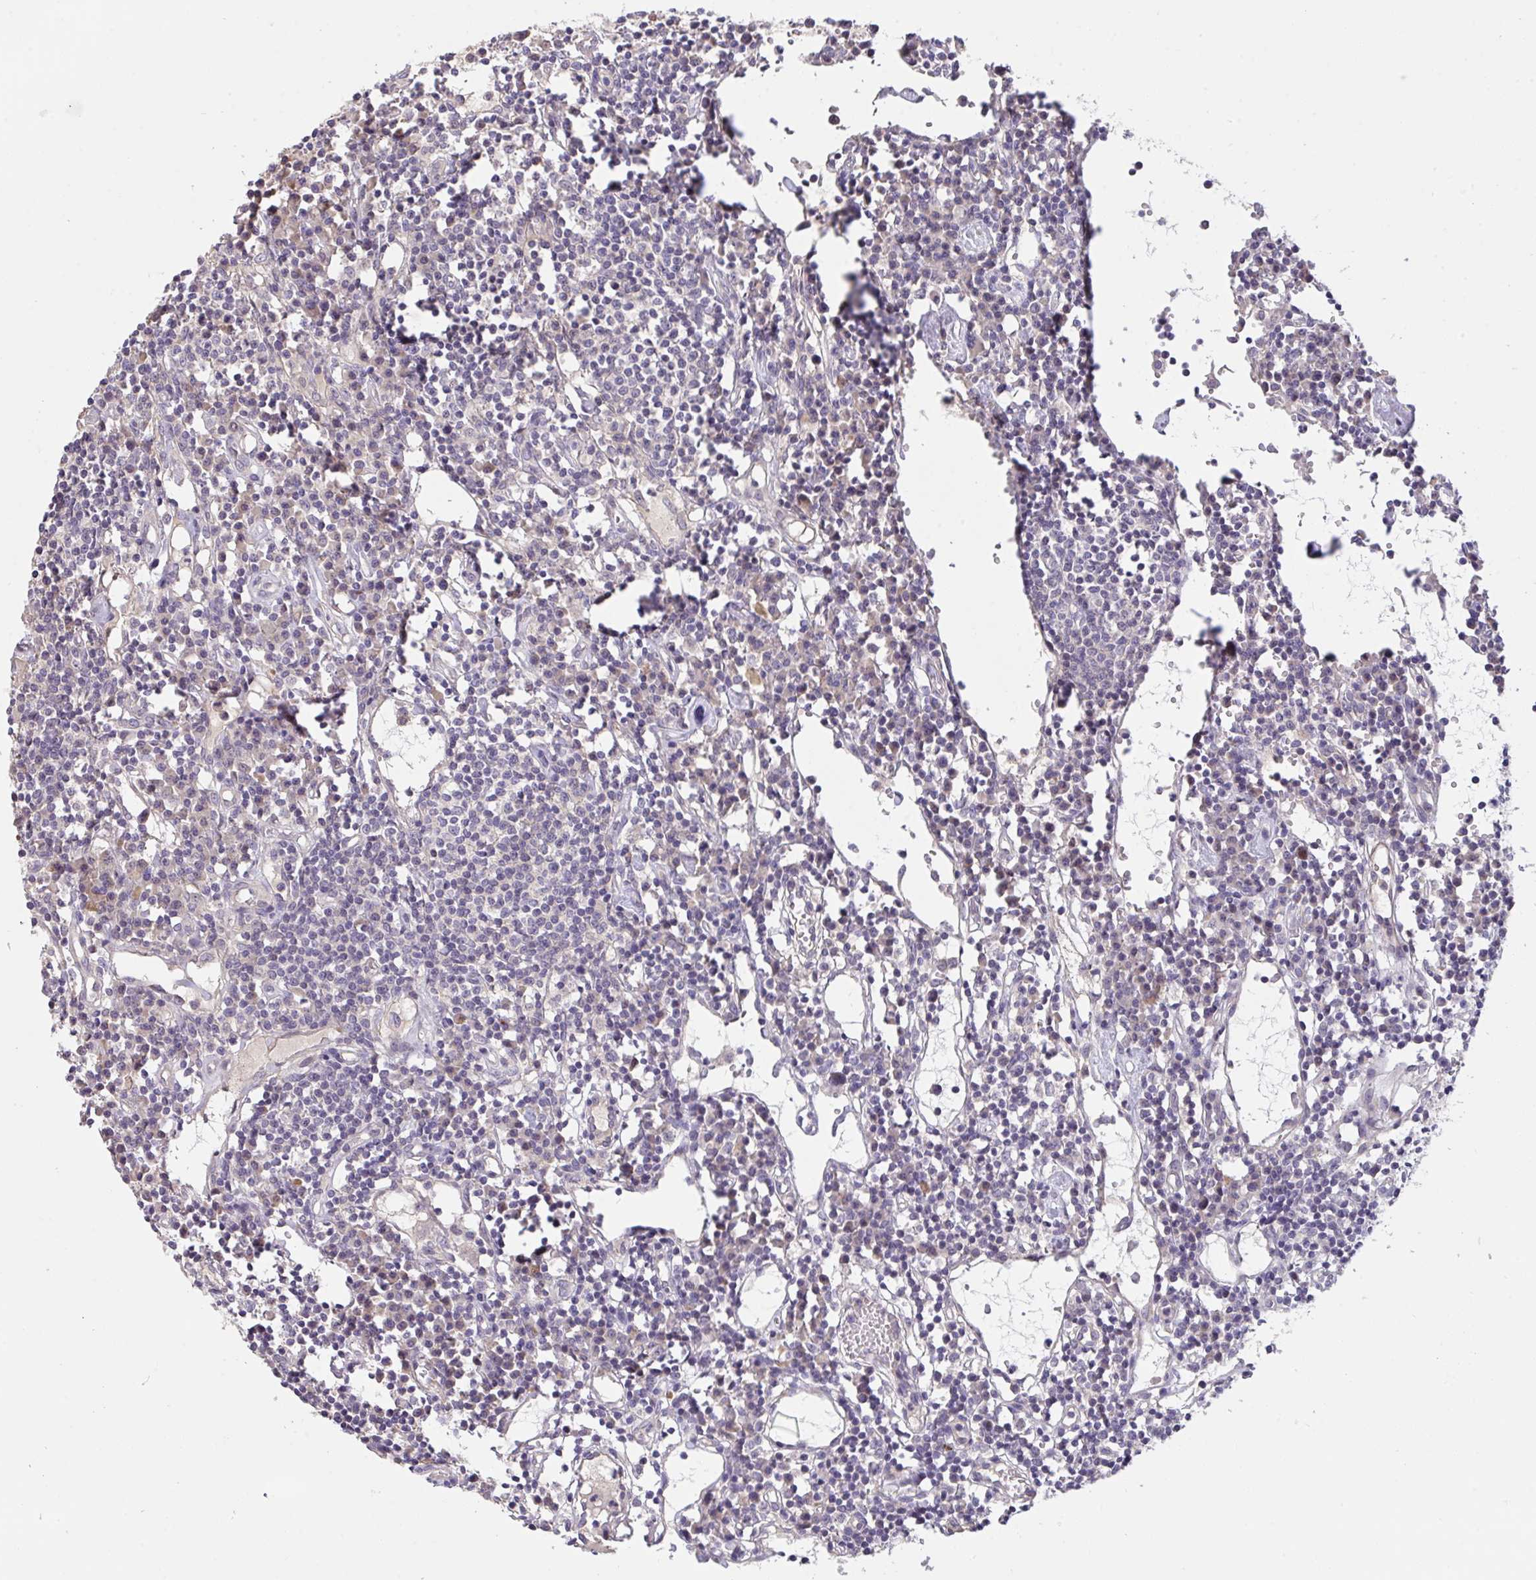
{"staining": {"intensity": "negative", "quantity": "none", "location": "none"}, "tissue": "lymph node", "cell_type": "Germinal center cells", "image_type": "normal", "snomed": [{"axis": "morphology", "description": "Normal tissue, NOS"}, {"axis": "topography", "description": "Lymph node"}], "caption": "DAB (3,3'-diaminobenzidine) immunohistochemical staining of normal lymph node shows no significant expression in germinal center cells.", "gene": "C19orf54", "patient": {"sex": "female", "age": 78}}